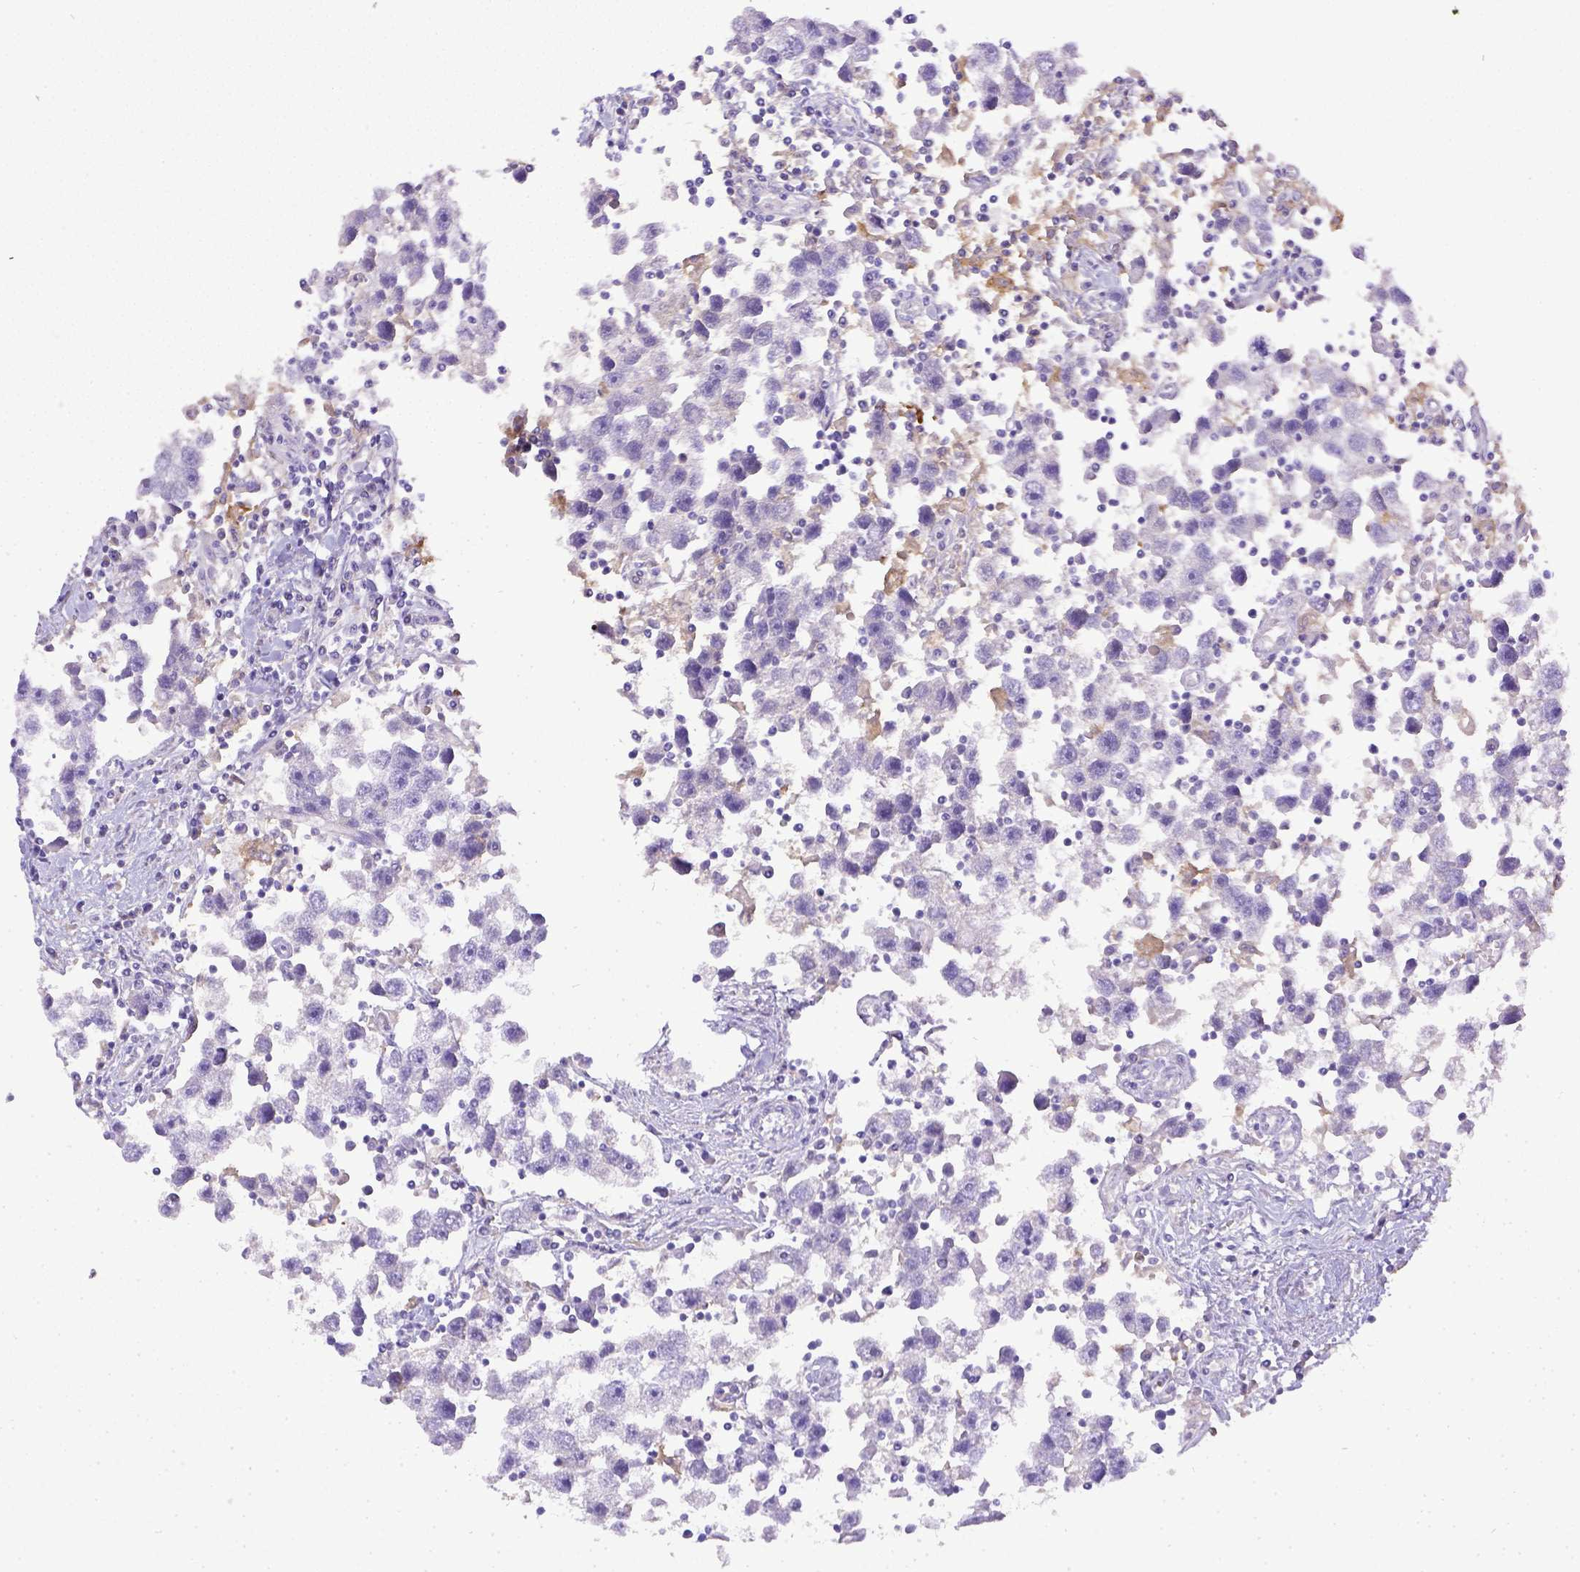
{"staining": {"intensity": "negative", "quantity": "none", "location": "none"}, "tissue": "testis cancer", "cell_type": "Tumor cells", "image_type": "cancer", "snomed": [{"axis": "morphology", "description": "Seminoma, NOS"}, {"axis": "topography", "description": "Testis"}], "caption": "DAB immunohistochemical staining of human seminoma (testis) exhibits no significant positivity in tumor cells. (DAB (3,3'-diaminobenzidine) immunohistochemistry (IHC), high magnification).", "gene": "CD40", "patient": {"sex": "male", "age": 30}}